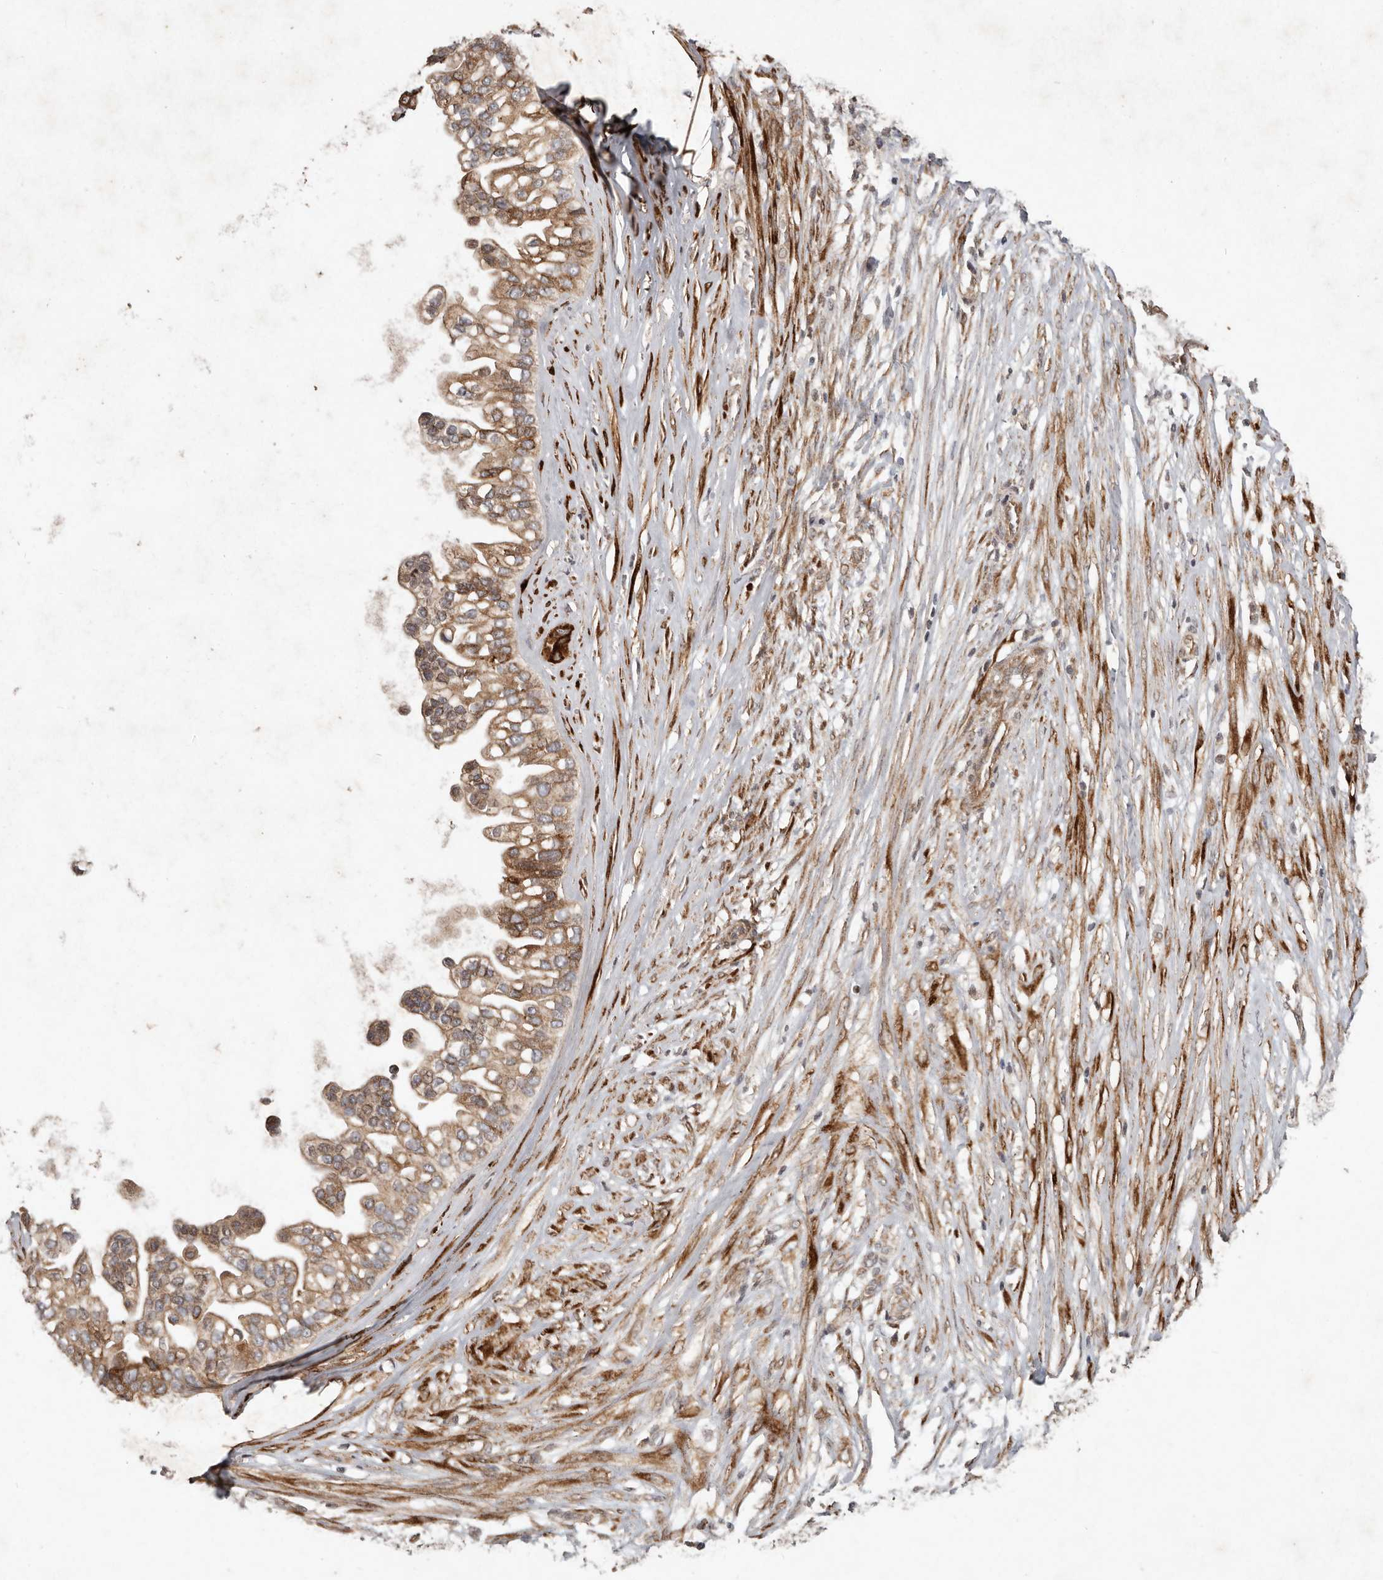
{"staining": {"intensity": "moderate", "quantity": ">75%", "location": "cytoplasmic/membranous"}, "tissue": "ovarian cancer", "cell_type": "Tumor cells", "image_type": "cancer", "snomed": [{"axis": "morphology", "description": "Cystadenocarcinoma, mucinous, NOS"}, {"axis": "topography", "description": "Ovary"}], "caption": "High-magnification brightfield microscopy of mucinous cystadenocarcinoma (ovarian) stained with DAB (3,3'-diaminobenzidine) (brown) and counterstained with hematoxylin (blue). tumor cells exhibit moderate cytoplasmic/membranous expression is appreciated in approximately>75% of cells.", "gene": "PLOD2", "patient": {"sex": "female", "age": 80}}